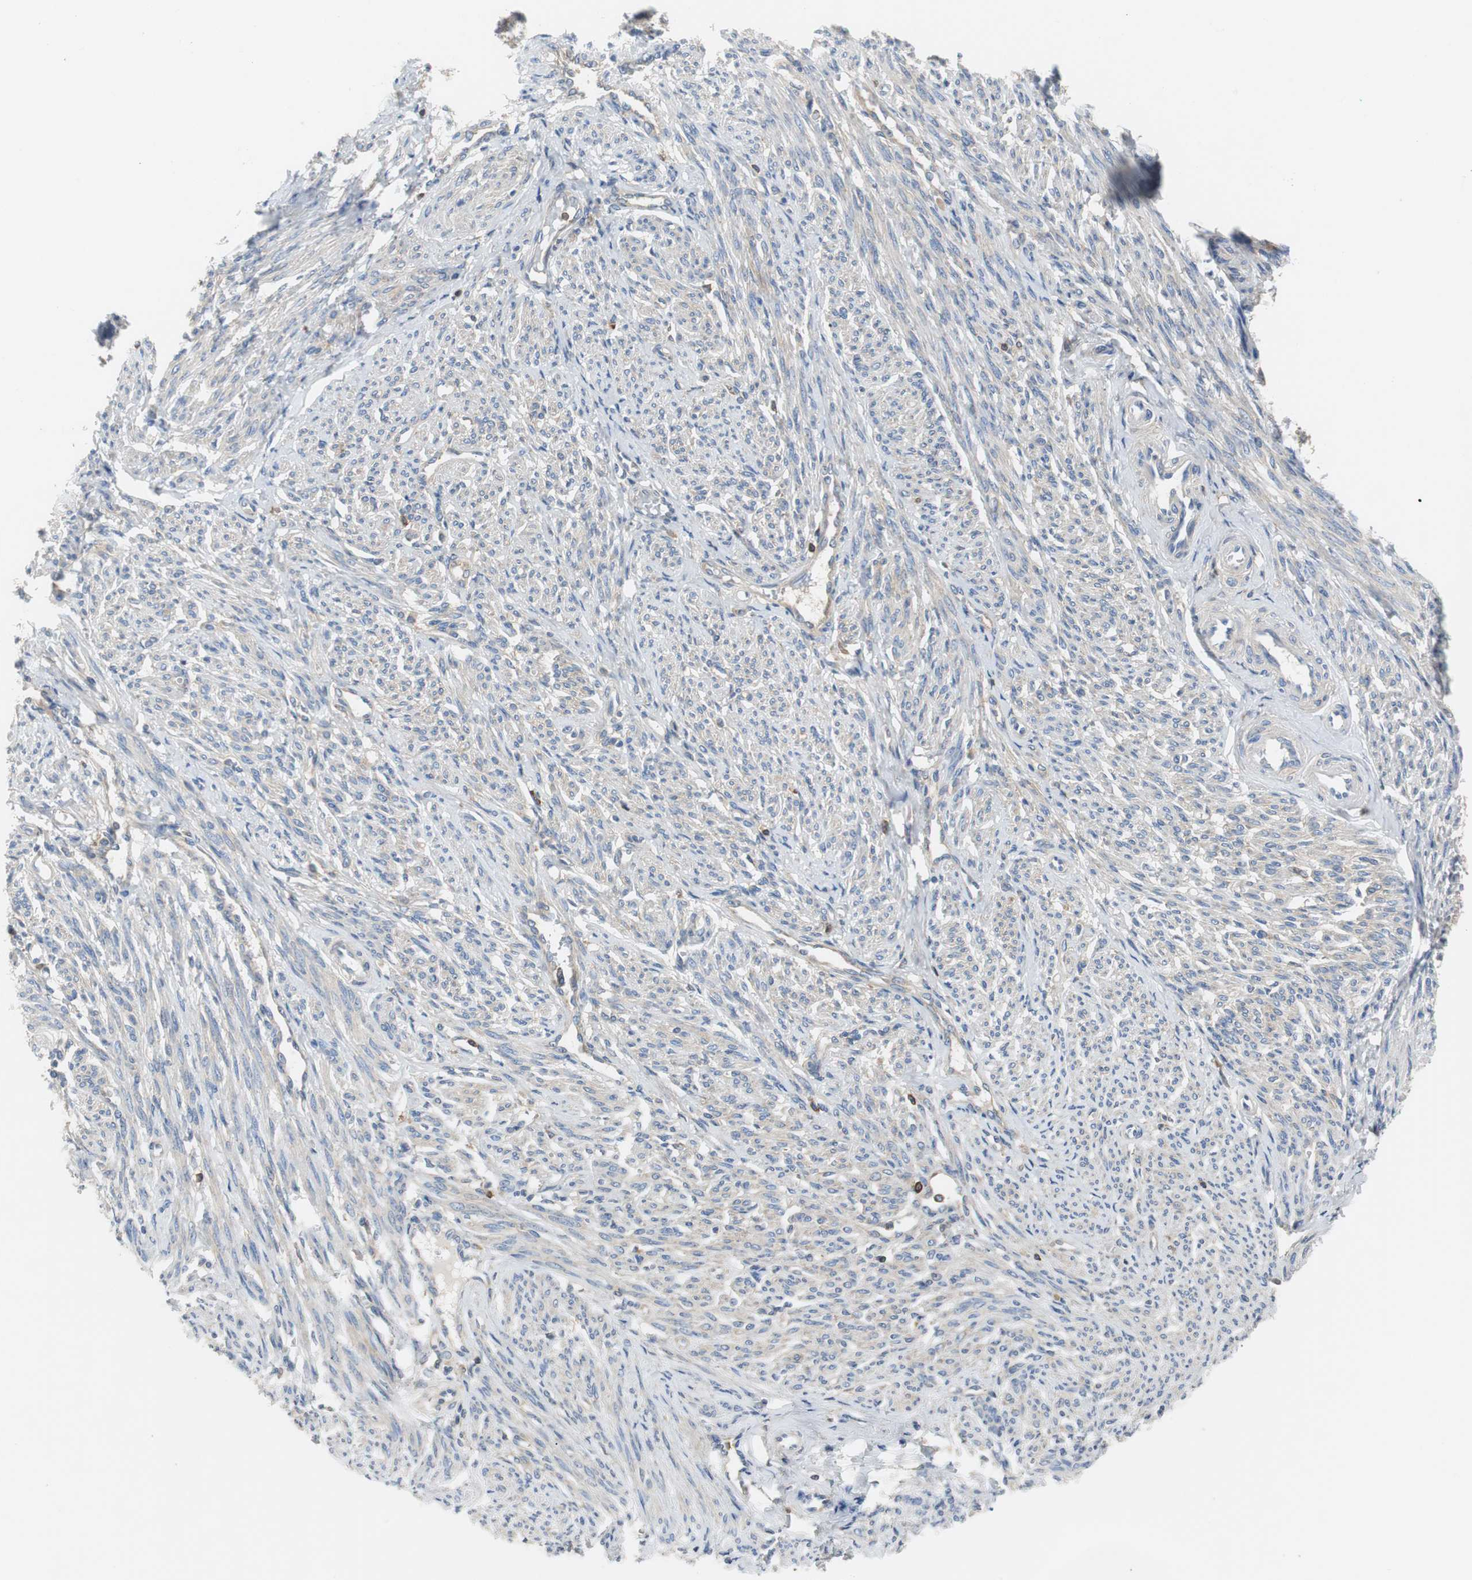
{"staining": {"intensity": "weak", "quantity": "25%-75%", "location": "cytoplasmic/membranous"}, "tissue": "smooth muscle", "cell_type": "Smooth muscle cells", "image_type": "normal", "snomed": [{"axis": "morphology", "description": "Normal tissue, NOS"}, {"axis": "topography", "description": "Smooth muscle"}], "caption": "Protein analysis of benign smooth muscle shows weak cytoplasmic/membranous positivity in about 25%-75% of smooth muscle cells.", "gene": "TSC22D4", "patient": {"sex": "female", "age": 65}}